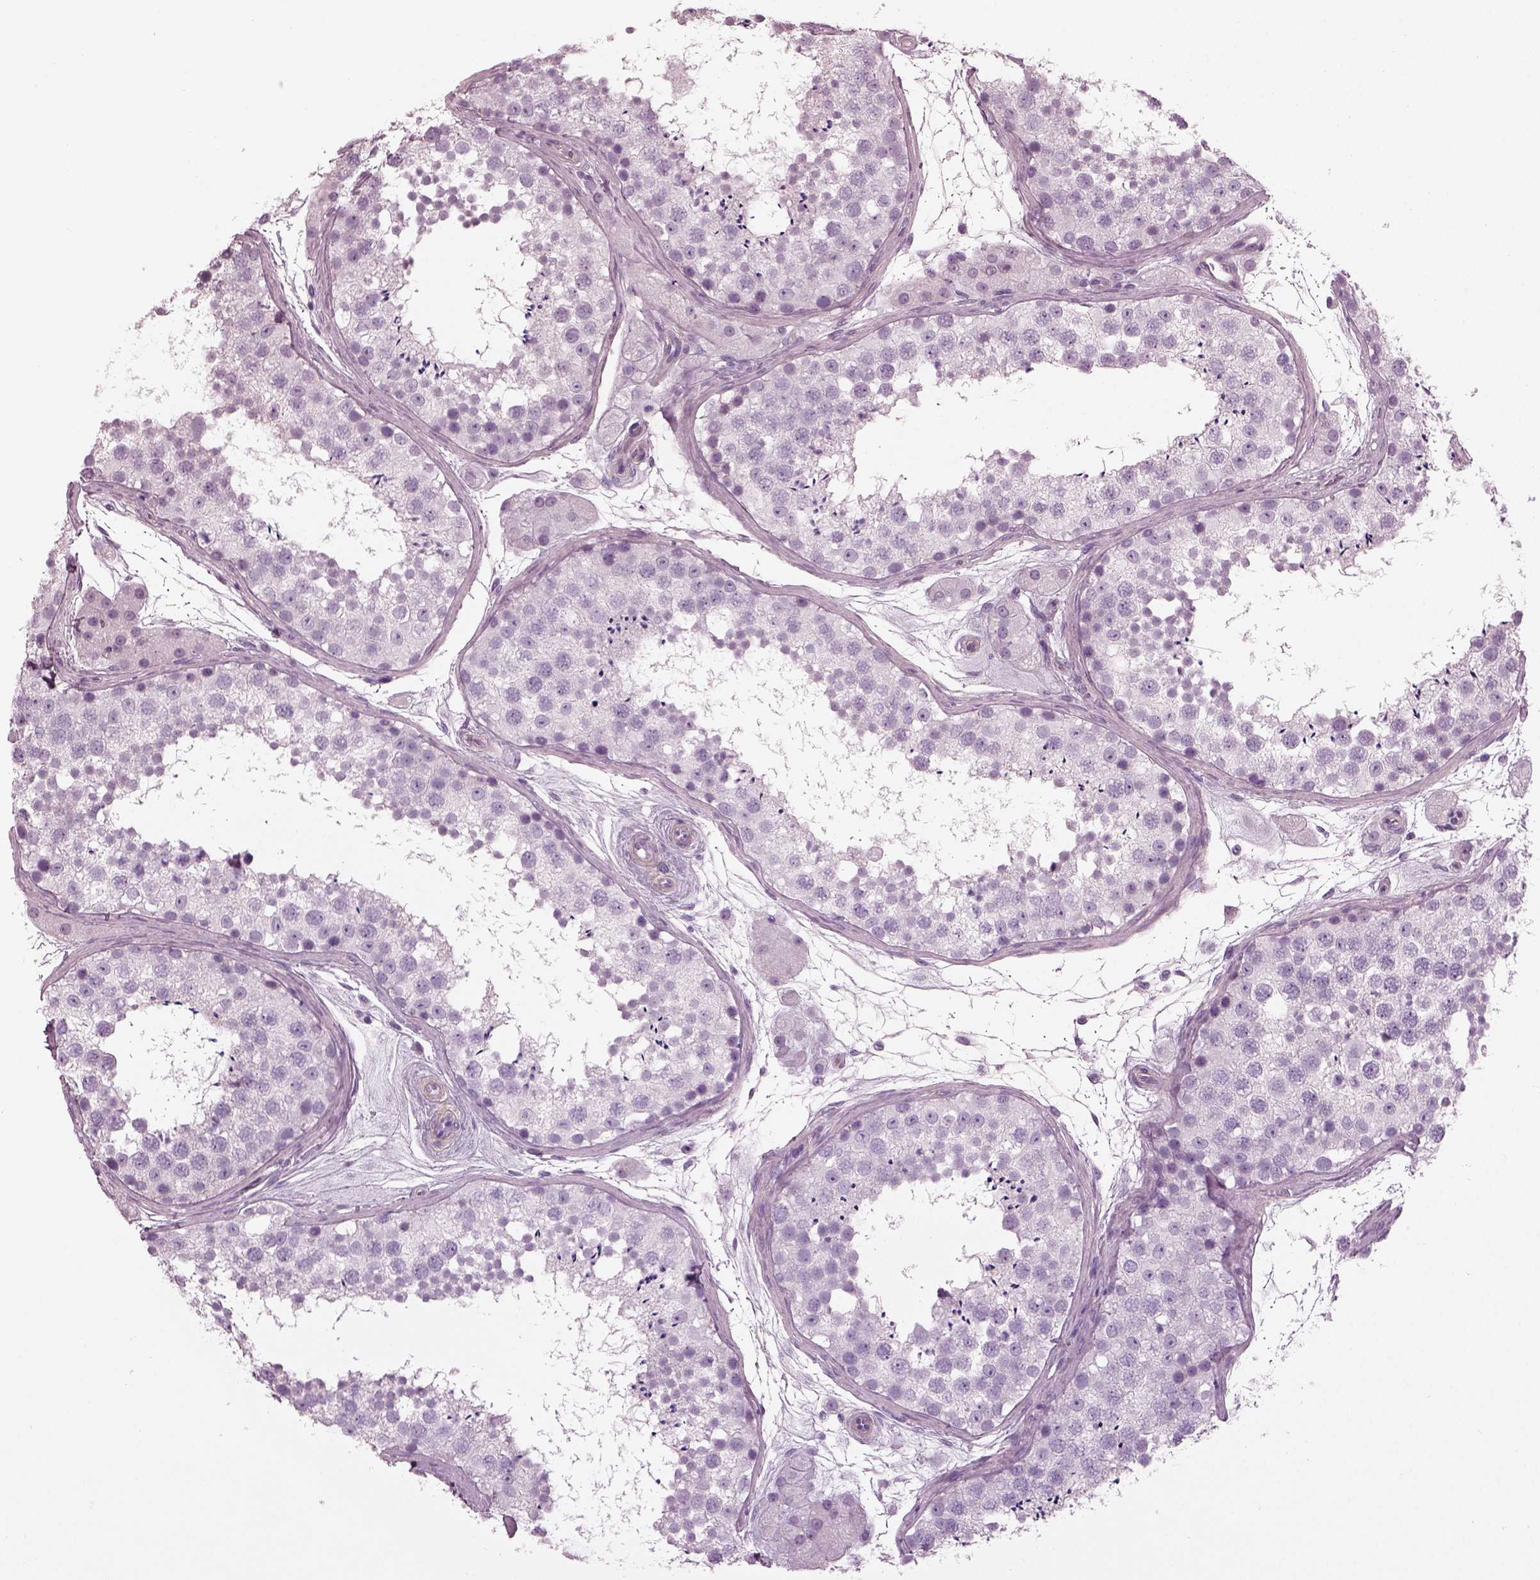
{"staining": {"intensity": "negative", "quantity": "none", "location": "none"}, "tissue": "testis", "cell_type": "Cells in seminiferous ducts", "image_type": "normal", "snomed": [{"axis": "morphology", "description": "Normal tissue, NOS"}, {"axis": "topography", "description": "Testis"}], "caption": "This is a histopathology image of immunohistochemistry staining of normal testis, which shows no staining in cells in seminiferous ducts.", "gene": "BFSP1", "patient": {"sex": "male", "age": 41}}